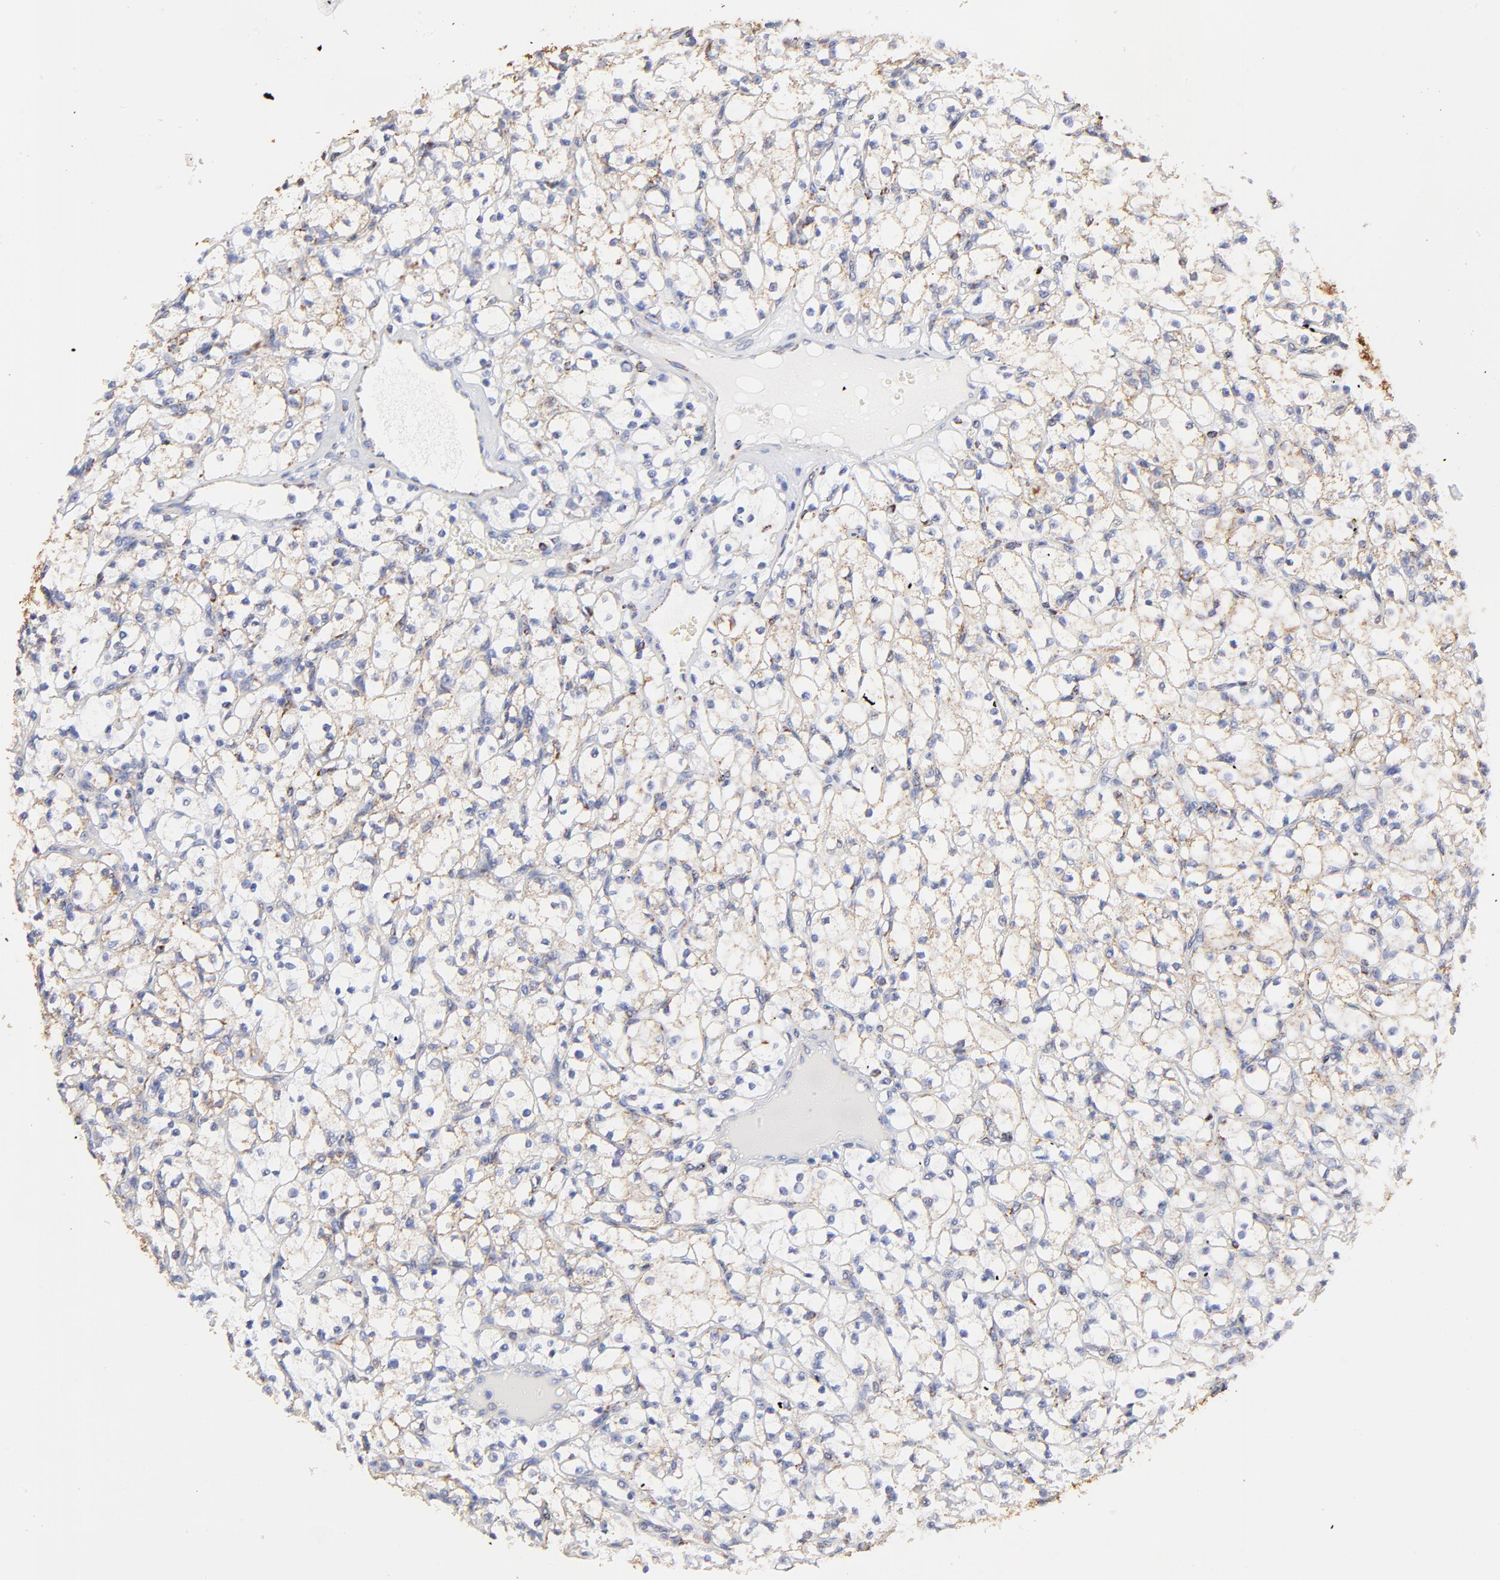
{"staining": {"intensity": "weak", "quantity": ">75%", "location": "cytoplasmic/membranous"}, "tissue": "renal cancer", "cell_type": "Tumor cells", "image_type": "cancer", "snomed": [{"axis": "morphology", "description": "Adenocarcinoma, NOS"}, {"axis": "topography", "description": "Kidney"}], "caption": "Tumor cells show low levels of weak cytoplasmic/membranous staining in about >75% of cells in human renal cancer (adenocarcinoma).", "gene": "COX4I1", "patient": {"sex": "male", "age": 61}}